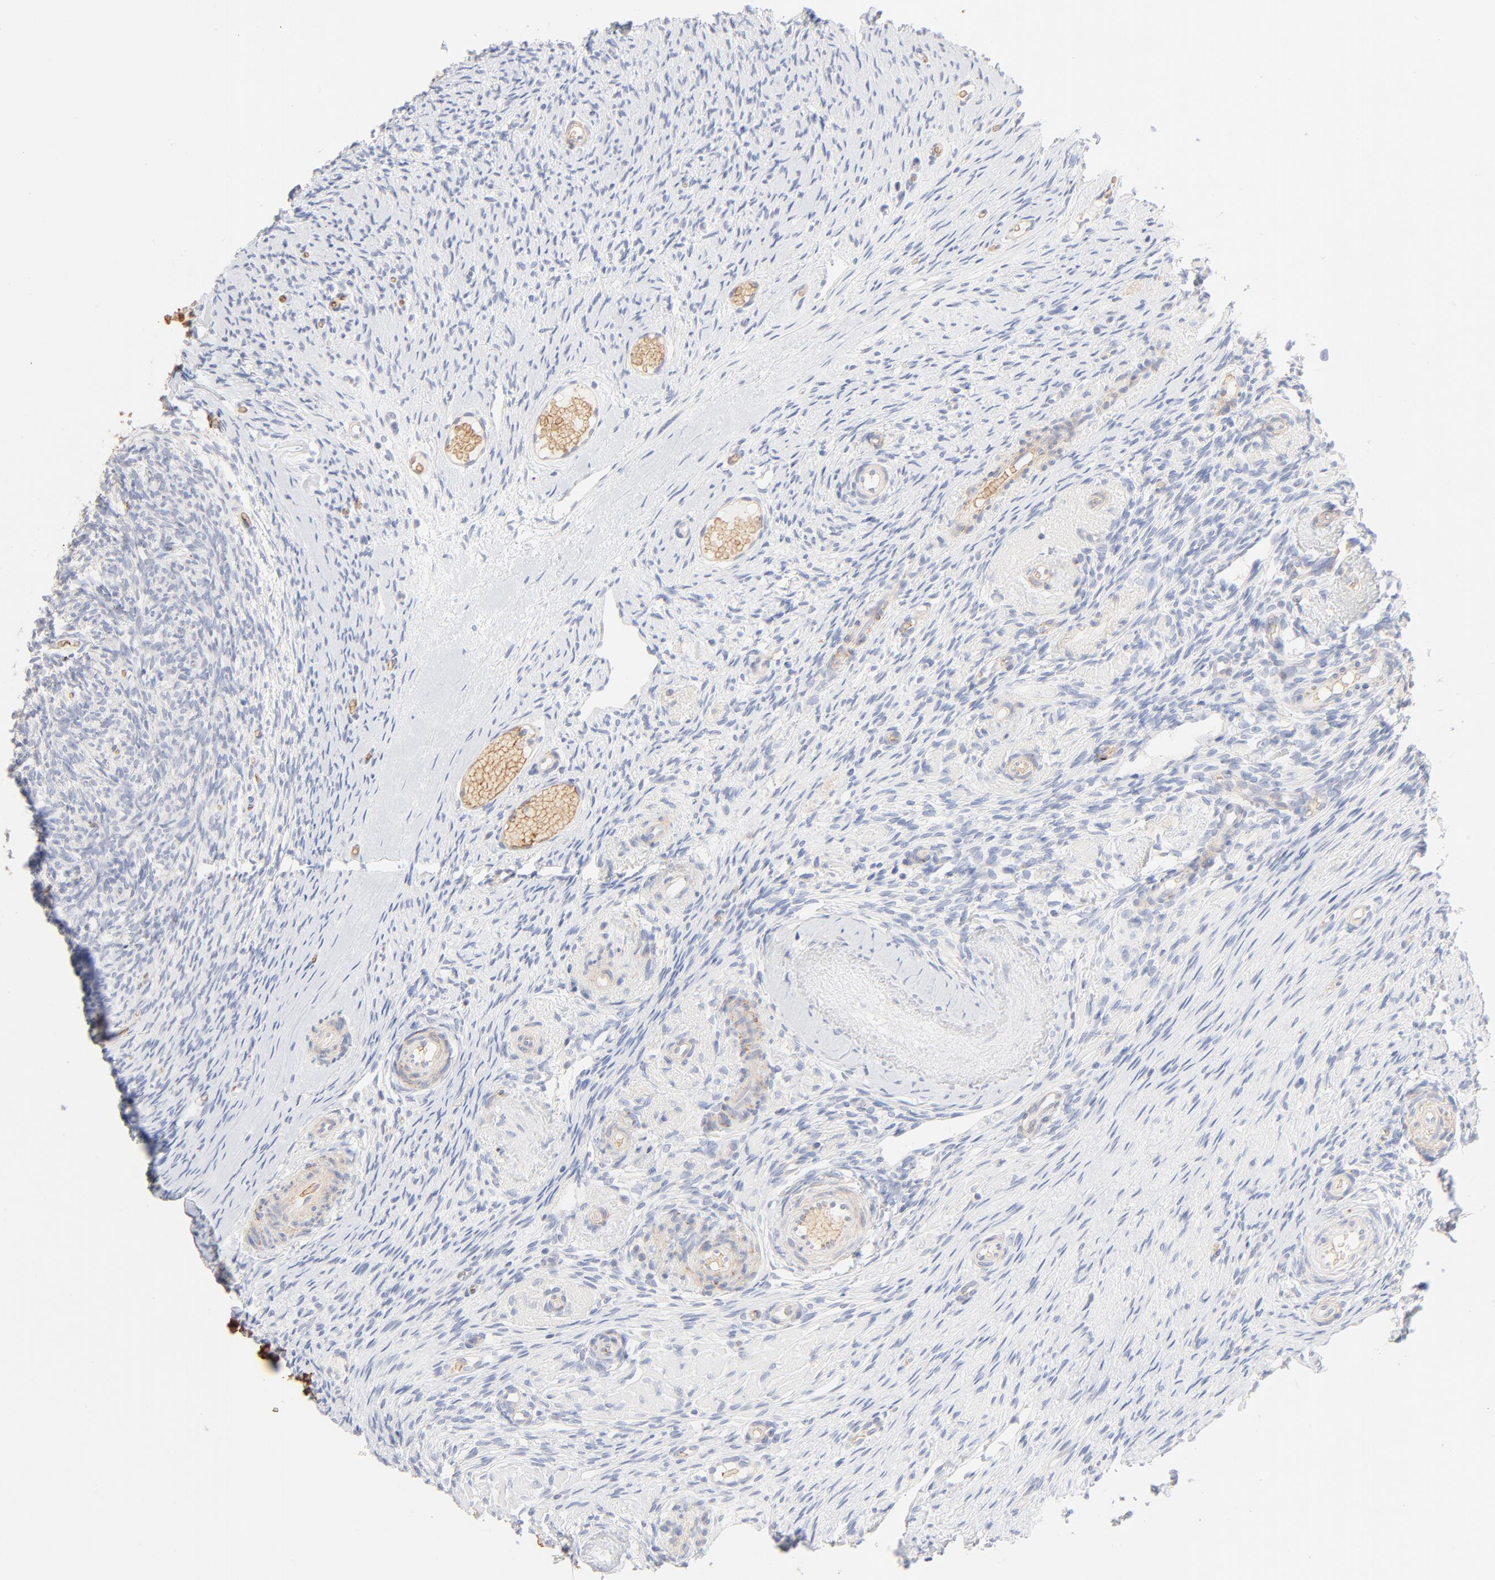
{"staining": {"intensity": "negative", "quantity": "none", "location": "none"}, "tissue": "ovary", "cell_type": "Ovarian stroma cells", "image_type": "normal", "snomed": [{"axis": "morphology", "description": "Normal tissue, NOS"}, {"axis": "topography", "description": "Ovary"}], "caption": "This photomicrograph is of unremarkable ovary stained with IHC to label a protein in brown with the nuclei are counter-stained blue. There is no positivity in ovarian stroma cells.", "gene": "SPTB", "patient": {"sex": "female", "age": 60}}